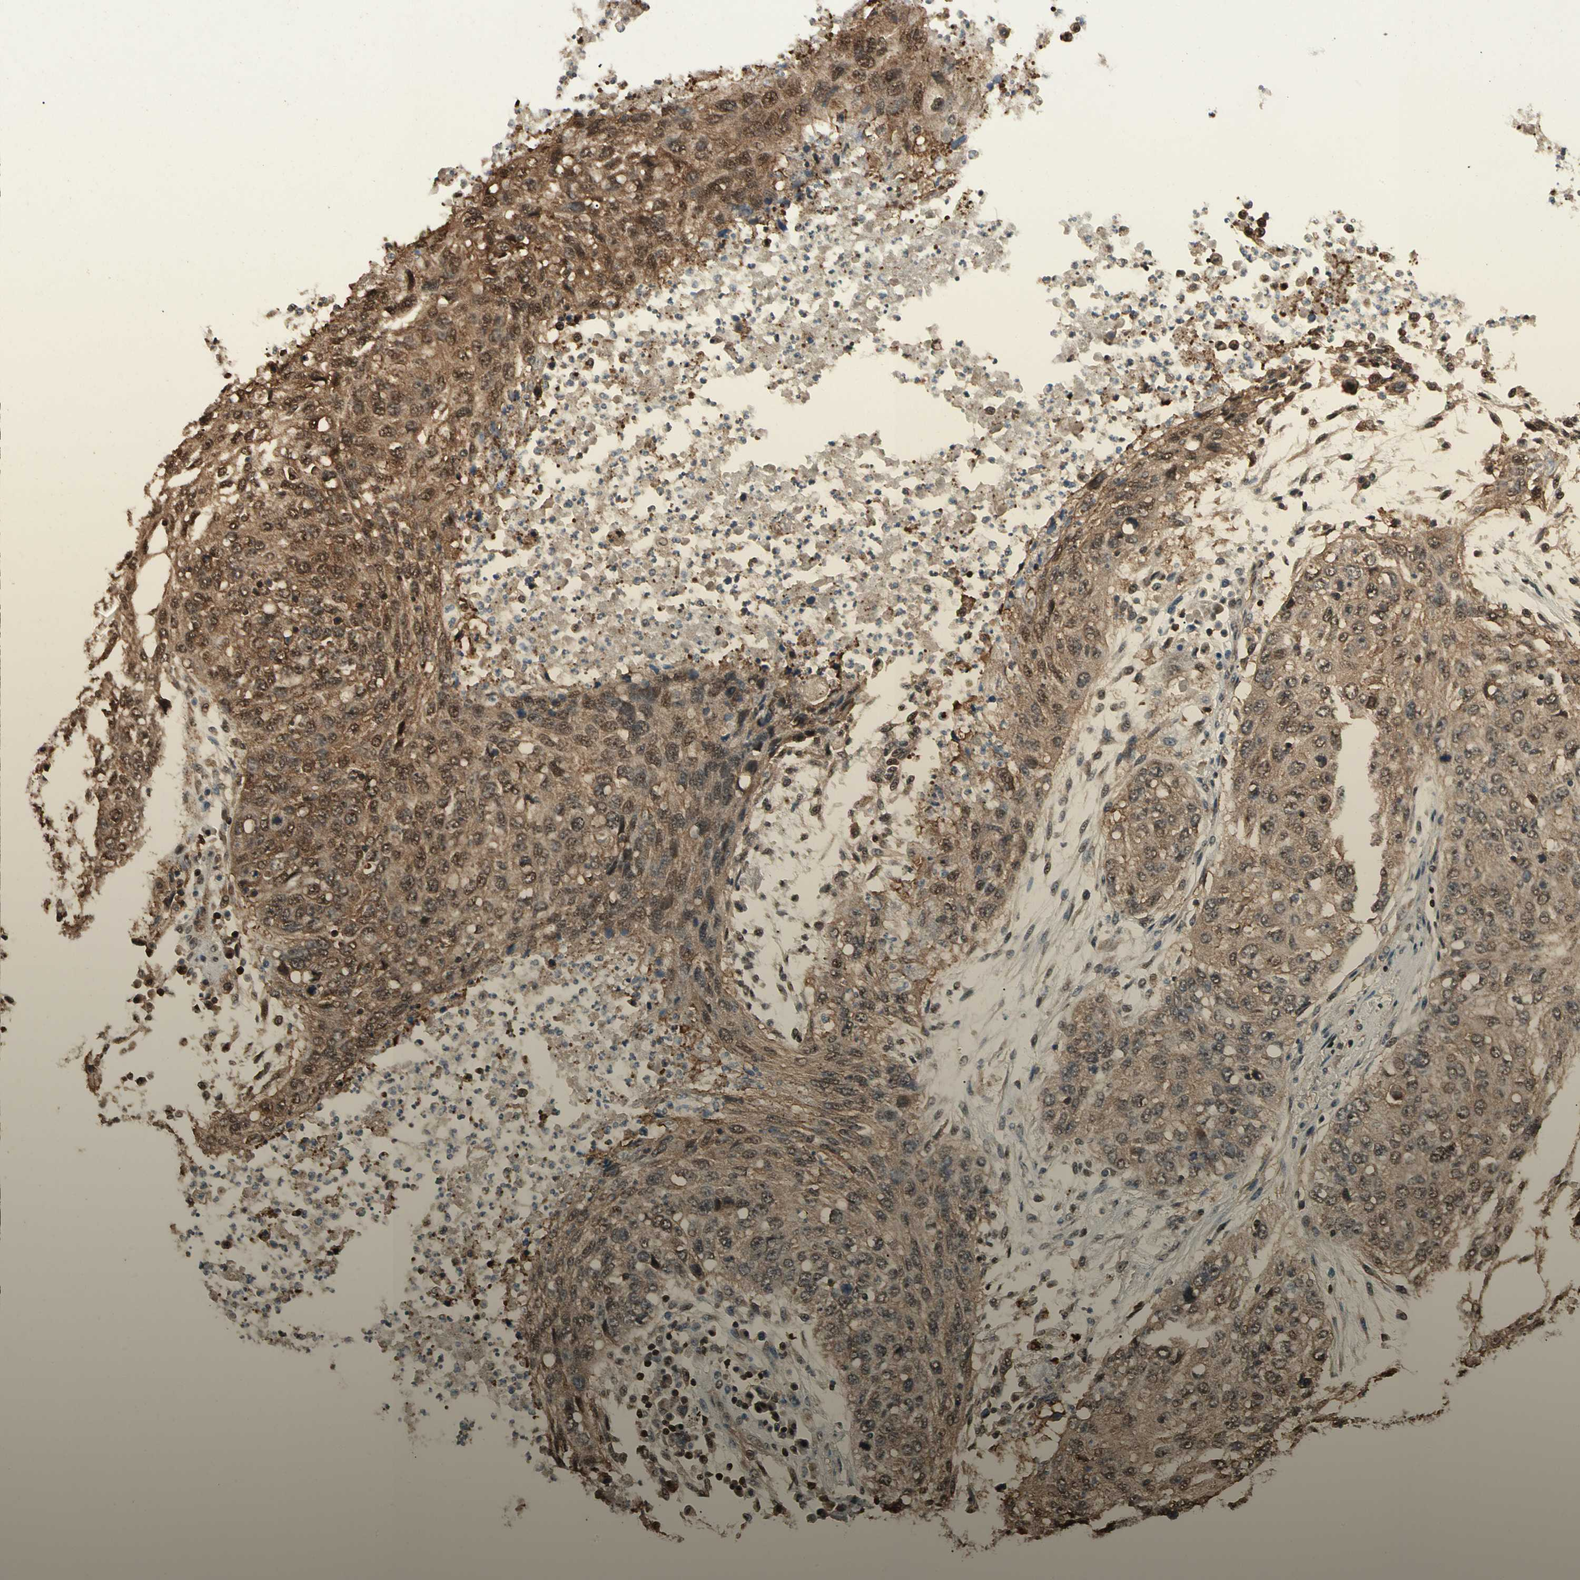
{"staining": {"intensity": "strong", "quantity": ">75%", "location": "cytoplasmic/membranous,nuclear"}, "tissue": "lung cancer", "cell_type": "Tumor cells", "image_type": "cancer", "snomed": [{"axis": "morphology", "description": "Squamous cell carcinoma, NOS"}, {"axis": "topography", "description": "Lung"}], "caption": "Immunohistochemistry micrograph of lung squamous cell carcinoma stained for a protein (brown), which reveals high levels of strong cytoplasmic/membranous and nuclear staining in approximately >75% of tumor cells.", "gene": "YWHAQ", "patient": {"sex": "female", "age": 63}}